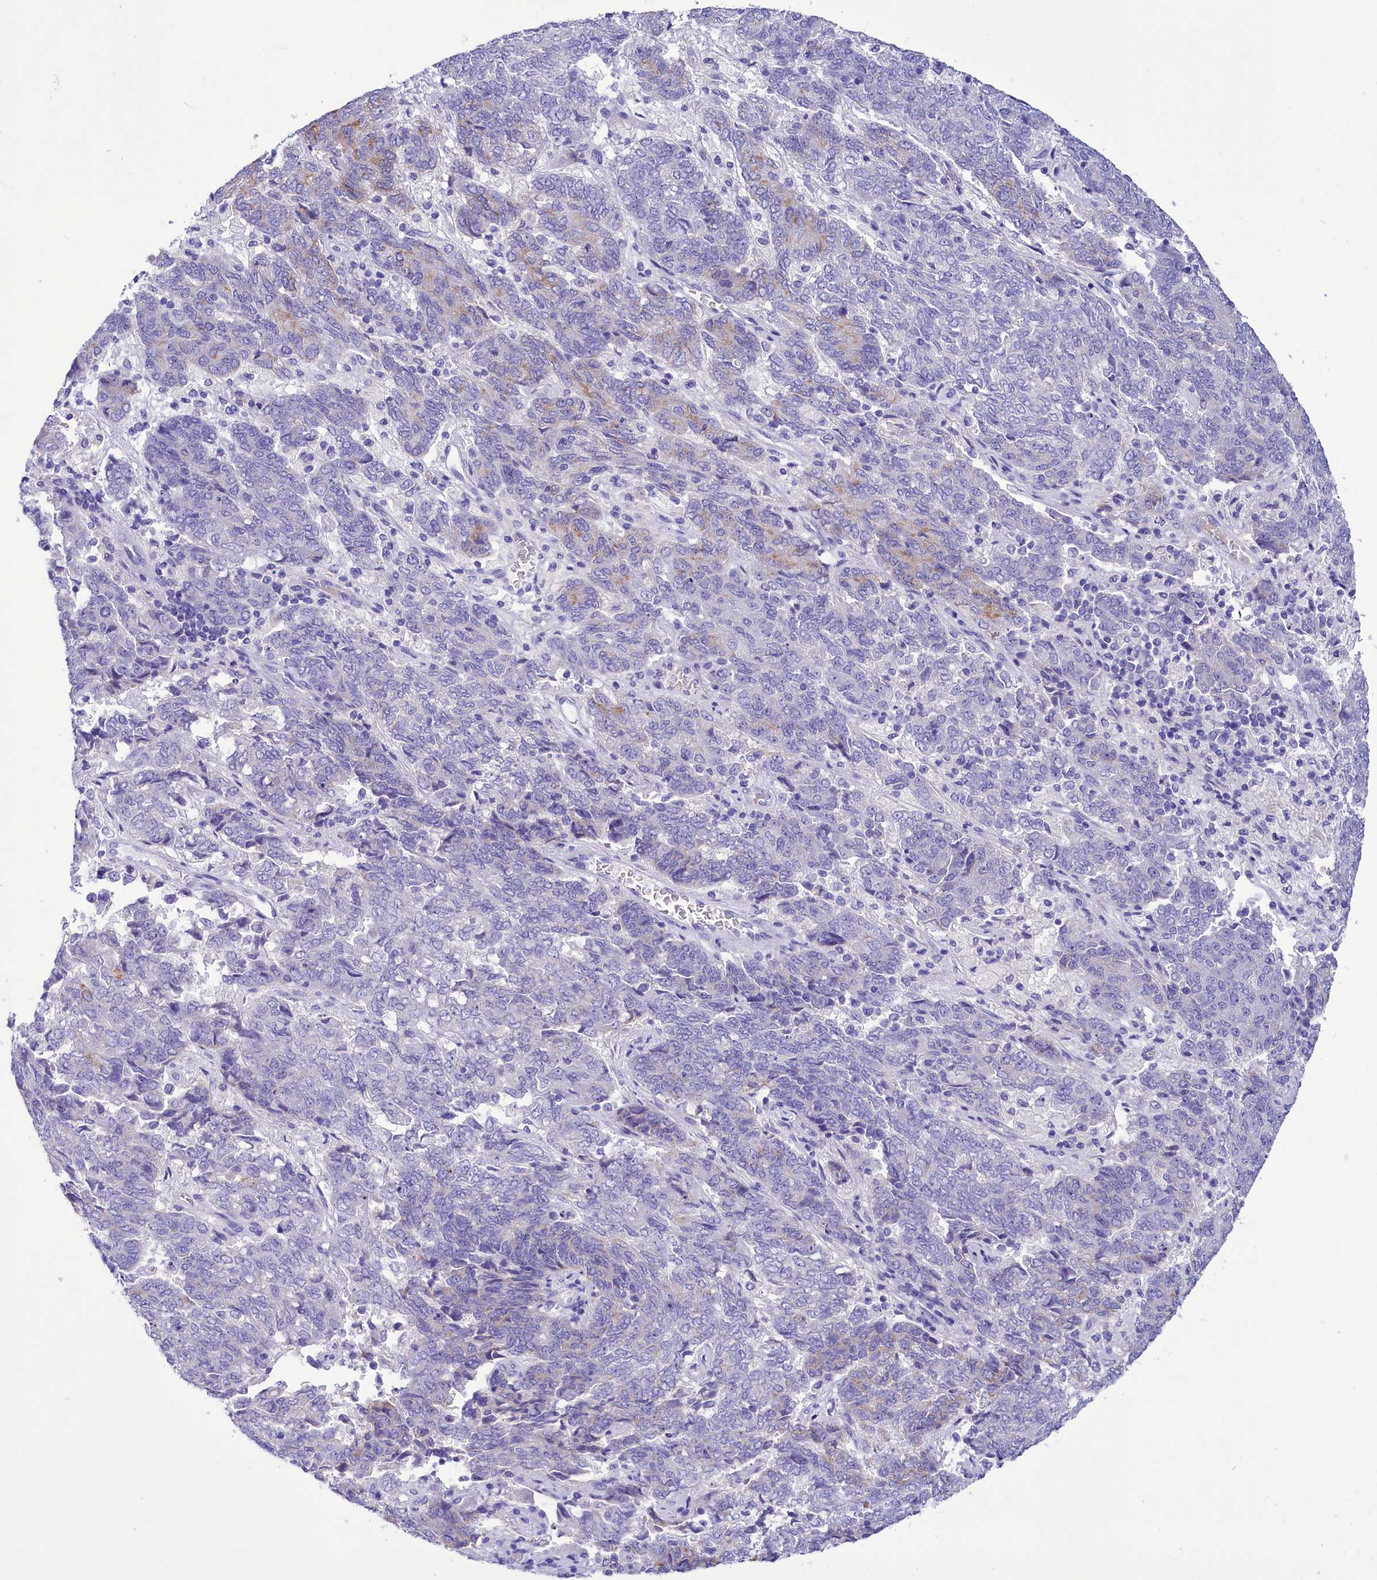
{"staining": {"intensity": "weak", "quantity": "<25%", "location": "cytoplasmic/membranous"}, "tissue": "endometrial cancer", "cell_type": "Tumor cells", "image_type": "cancer", "snomed": [{"axis": "morphology", "description": "Adenocarcinoma, NOS"}, {"axis": "topography", "description": "Endometrium"}], "caption": "This is a image of immunohistochemistry (IHC) staining of endometrial adenocarcinoma, which shows no expression in tumor cells. (DAB immunohistochemistry, high magnification).", "gene": "TTC36", "patient": {"sex": "female", "age": 80}}